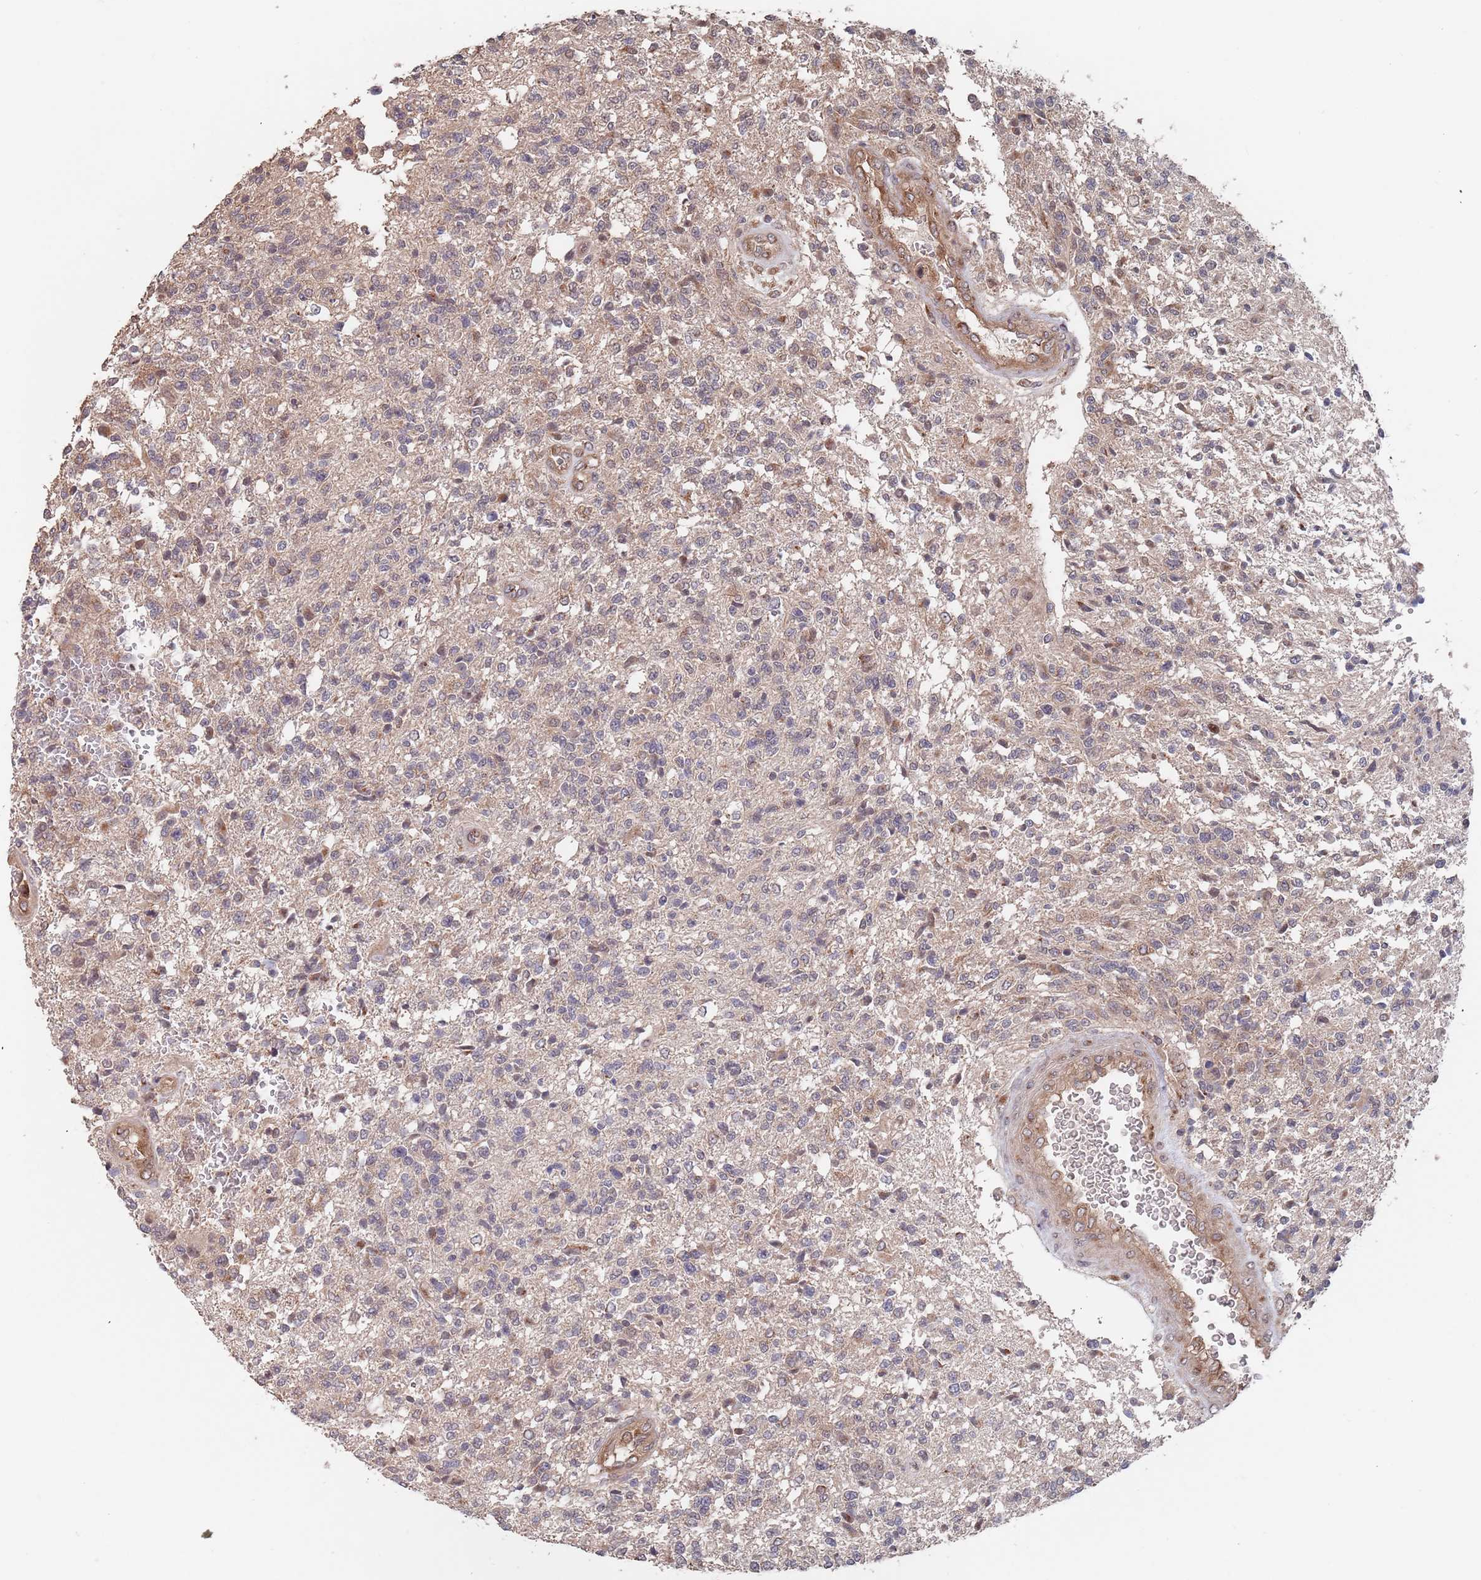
{"staining": {"intensity": "weak", "quantity": "<25%", "location": "cytoplasmic/membranous"}, "tissue": "glioma", "cell_type": "Tumor cells", "image_type": "cancer", "snomed": [{"axis": "morphology", "description": "Glioma, malignant, High grade"}, {"axis": "topography", "description": "Brain"}], "caption": "Immunohistochemistry (IHC) of human malignant high-grade glioma reveals no expression in tumor cells. (Brightfield microscopy of DAB immunohistochemistry at high magnification).", "gene": "UNC45A", "patient": {"sex": "male", "age": 56}}